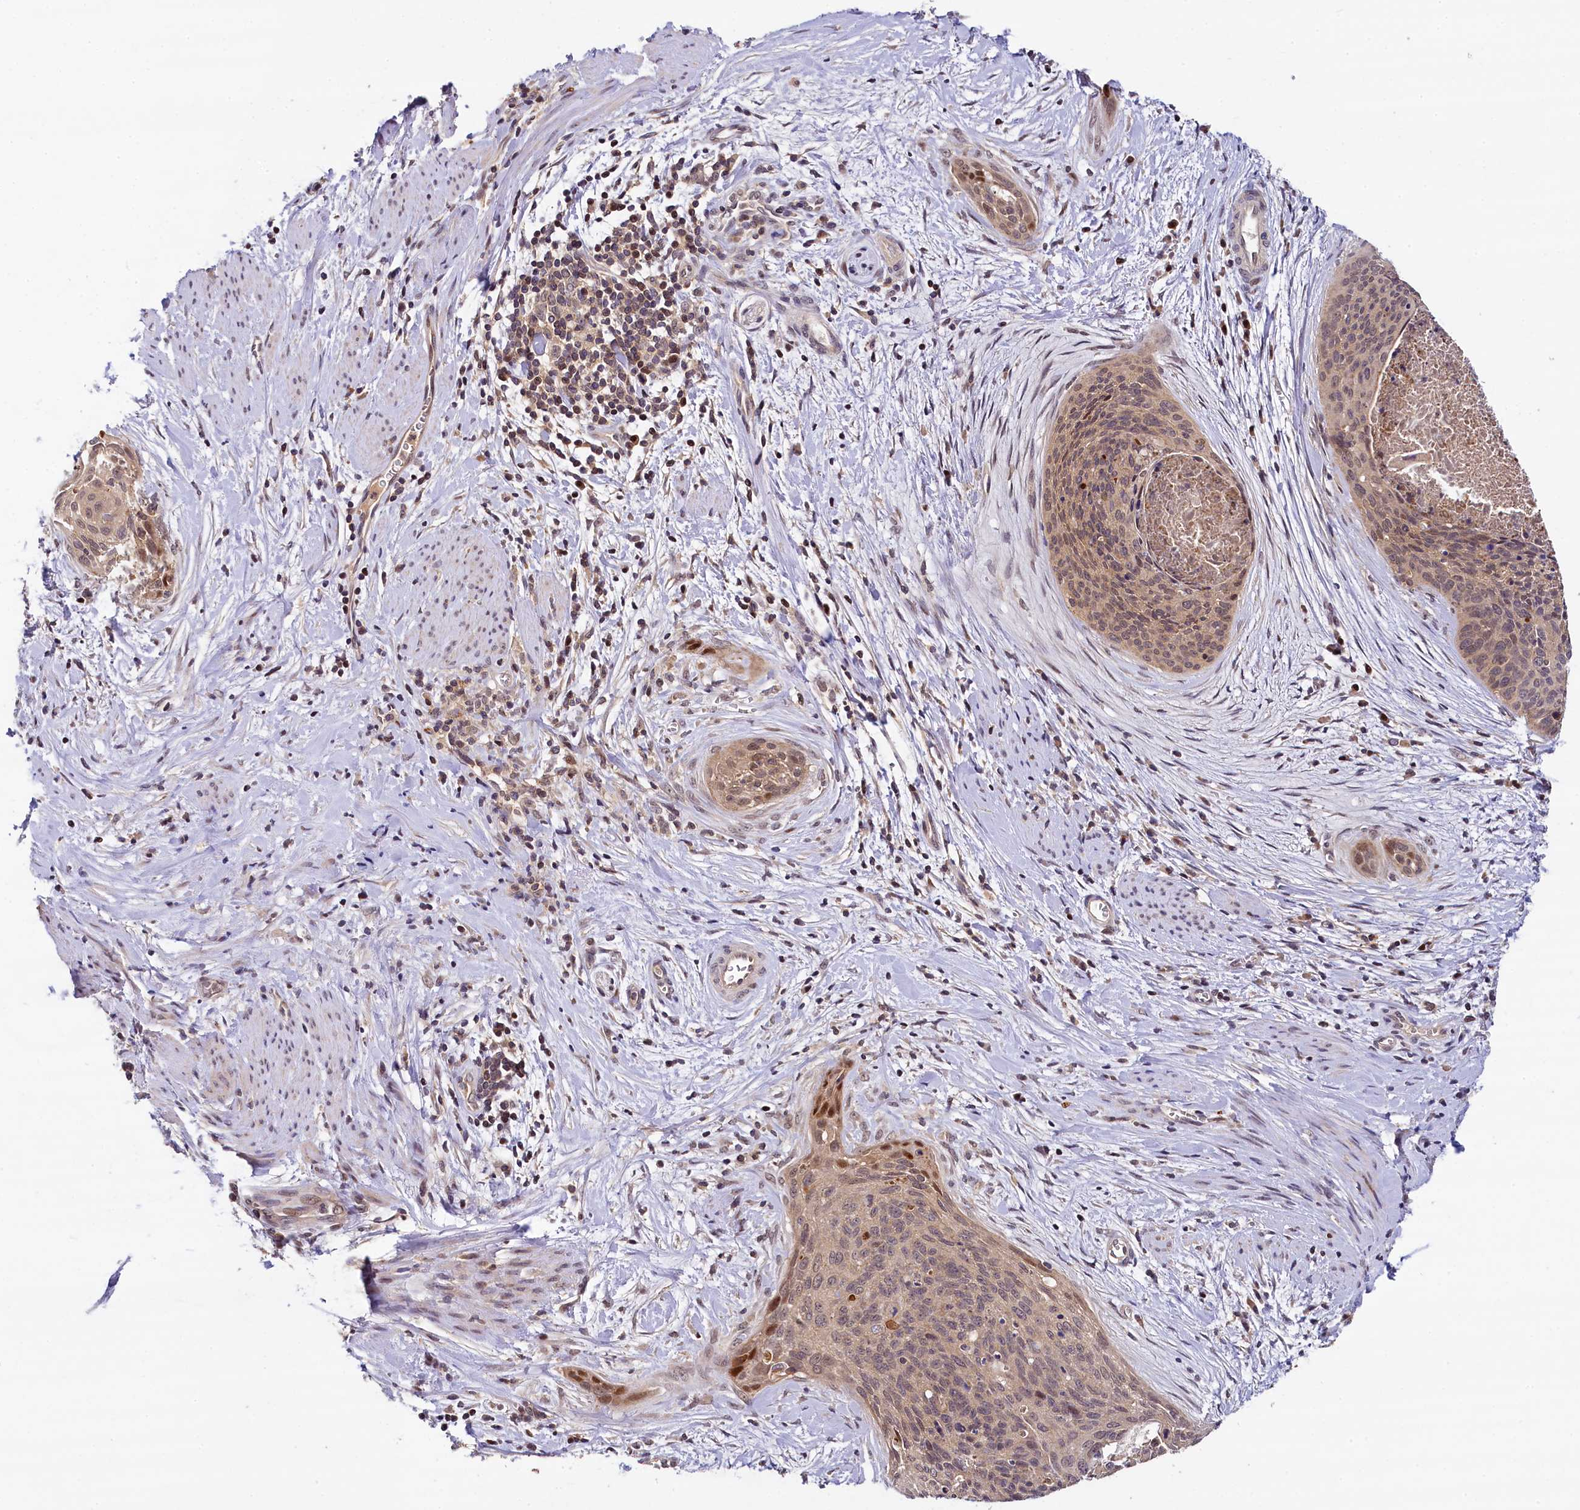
{"staining": {"intensity": "moderate", "quantity": ">75%", "location": "cytoplasmic/membranous,nuclear"}, "tissue": "cervical cancer", "cell_type": "Tumor cells", "image_type": "cancer", "snomed": [{"axis": "morphology", "description": "Squamous cell carcinoma, NOS"}, {"axis": "topography", "description": "Cervix"}], "caption": "Brown immunohistochemical staining in cervical cancer displays moderate cytoplasmic/membranous and nuclear expression in approximately >75% of tumor cells.", "gene": "TMEM39A", "patient": {"sex": "female", "age": 55}}